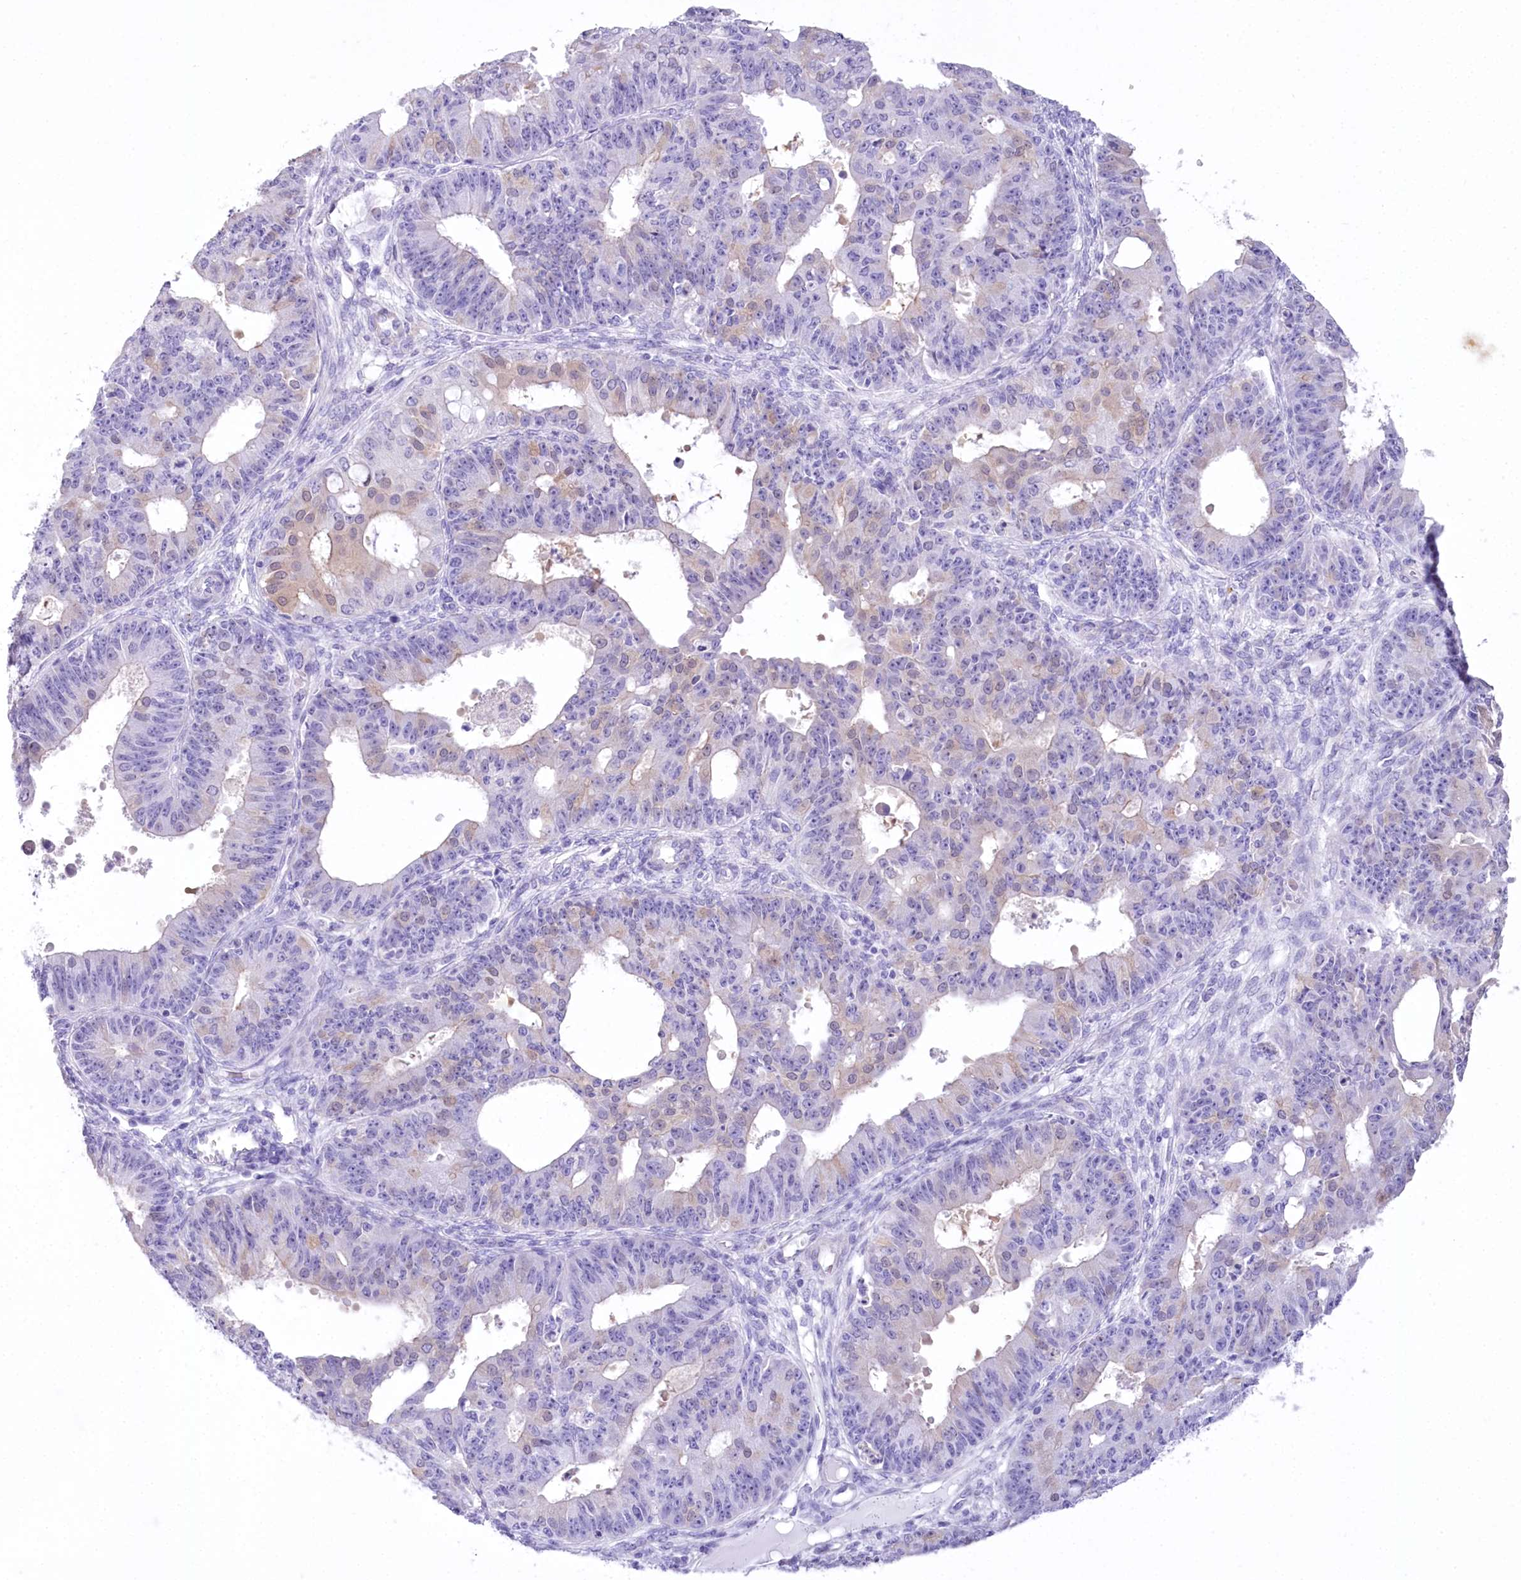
{"staining": {"intensity": "negative", "quantity": "none", "location": "none"}, "tissue": "ovarian cancer", "cell_type": "Tumor cells", "image_type": "cancer", "snomed": [{"axis": "morphology", "description": "Carcinoma, endometroid"}, {"axis": "topography", "description": "Appendix"}, {"axis": "topography", "description": "Ovary"}], "caption": "High power microscopy image of an IHC histopathology image of endometroid carcinoma (ovarian), revealing no significant positivity in tumor cells.", "gene": "PBLD", "patient": {"sex": "female", "age": 42}}